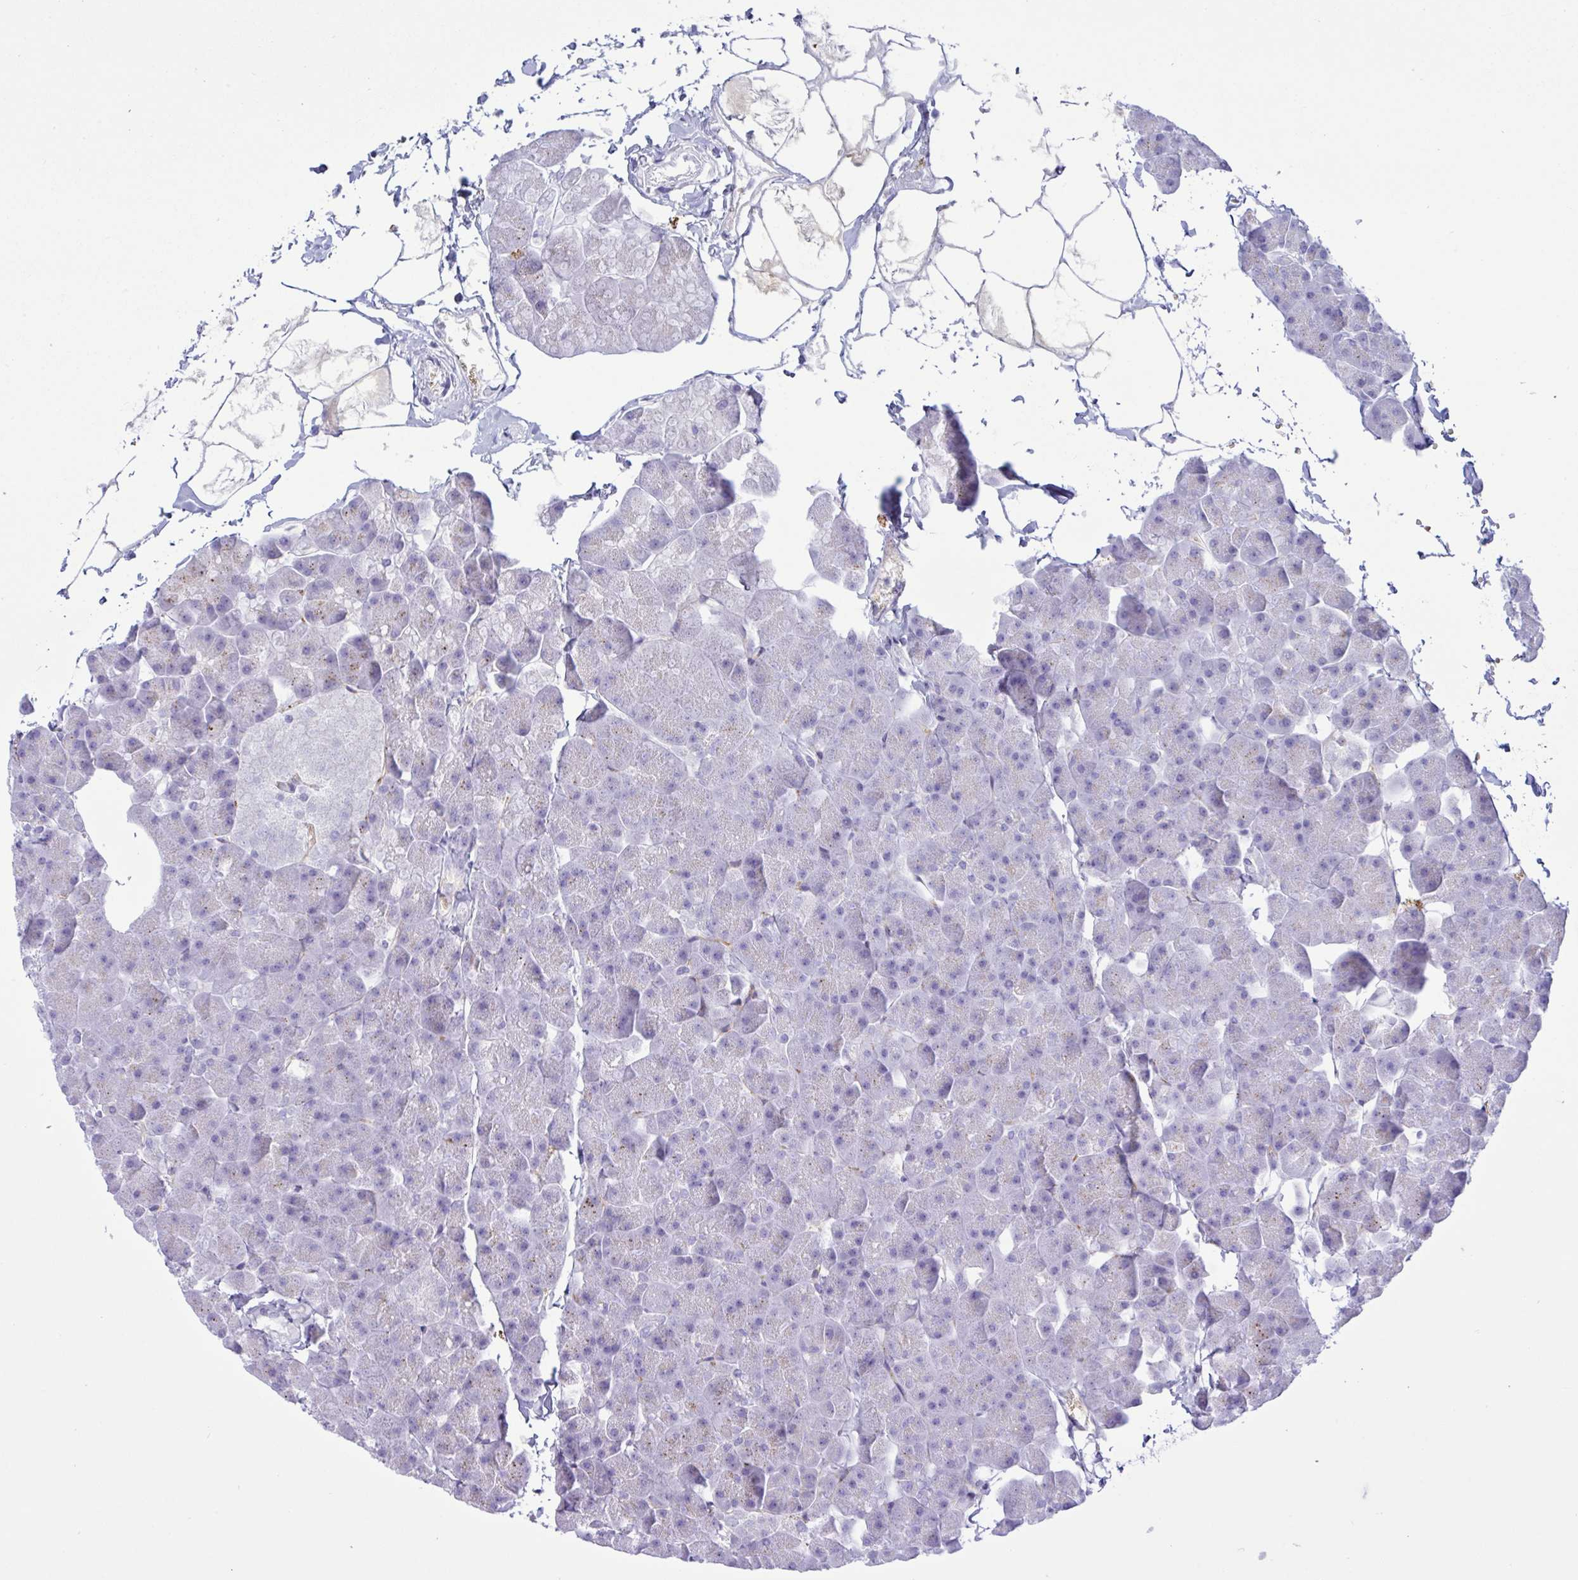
{"staining": {"intensity": "negative", "quantity": "none", "location": "none"}, "tissue": "pancreas", "cell_type": "Exocrine glandular cells", "image_type": "normal", "snomed": [{"axis": "morphology", "description": "Normal tissue, NOS"}, {"axis": "topography", "description": "Pancreas"}], "caption": "Immunohistochemistry micrograph of benign pancreas: pancreas stained with DAB exhibits no significant protein expression in exocrine glandular cells.", "gene": "SREBF1", "patient": {"sex": "male", "age": 35}}